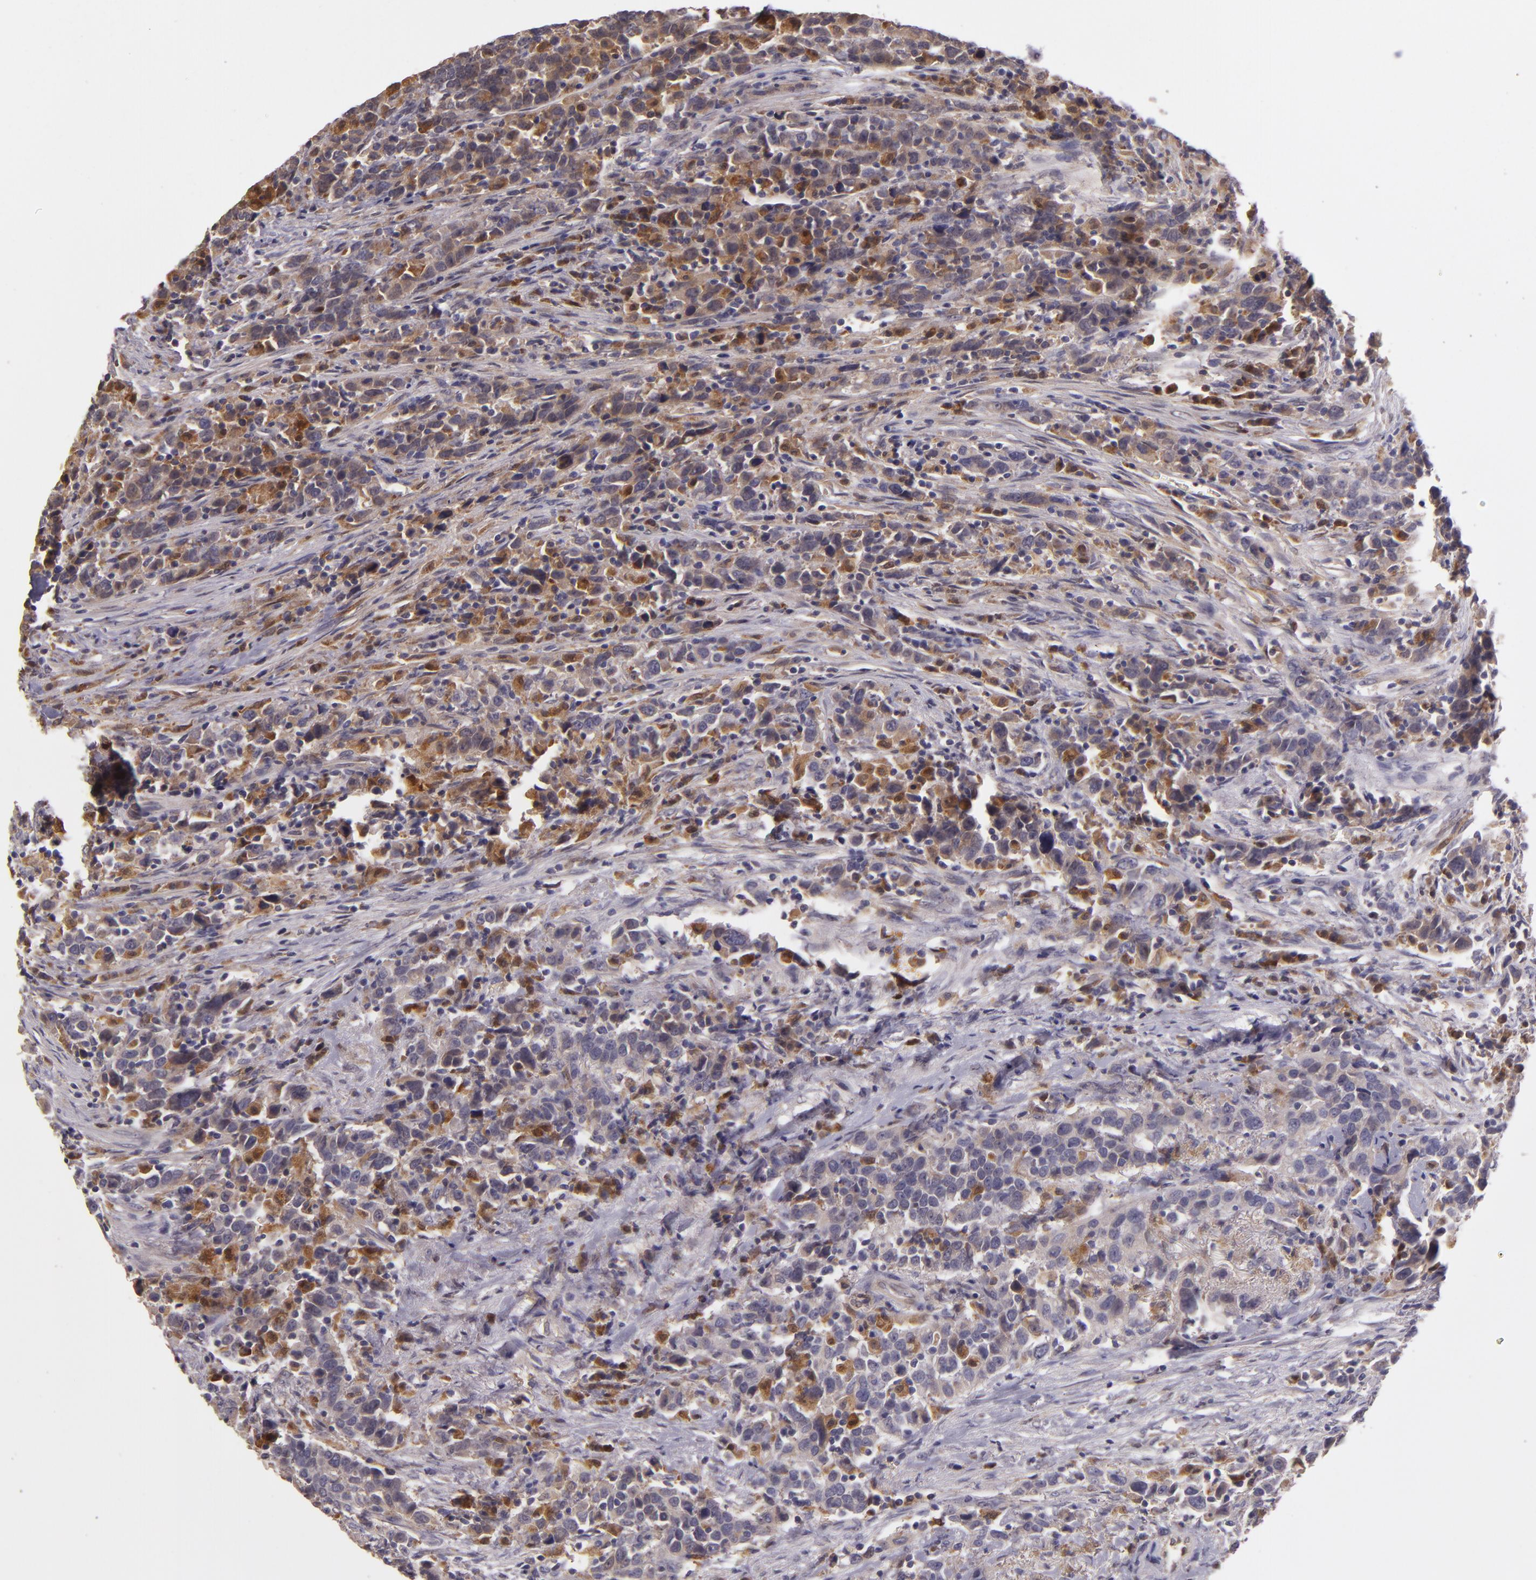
{"staining": {"intensity": "moderate", "quantity": ">75%", "location": "cytoplasmic/membranous"}, "tissue": "urothelial cancer", "cell_type": "Tumor cells", "image_type": "cancer", "snomed": [{"axis": "morphology", "description": "Urothelial carcinoma, High grade"}, {"axis": "topography", "description": "Urinary bladder"}], "caption": "Immunohistochemistry (IHC) (DAB (3,3'-diaminobenzidine)) staining of human urothelial cancer displays moderate cytoplasmic/membranous protein positivity in approximately >75% of tumor cells.", "gene": "FHIT", "patient": {"sex": "male", "age": 61}}